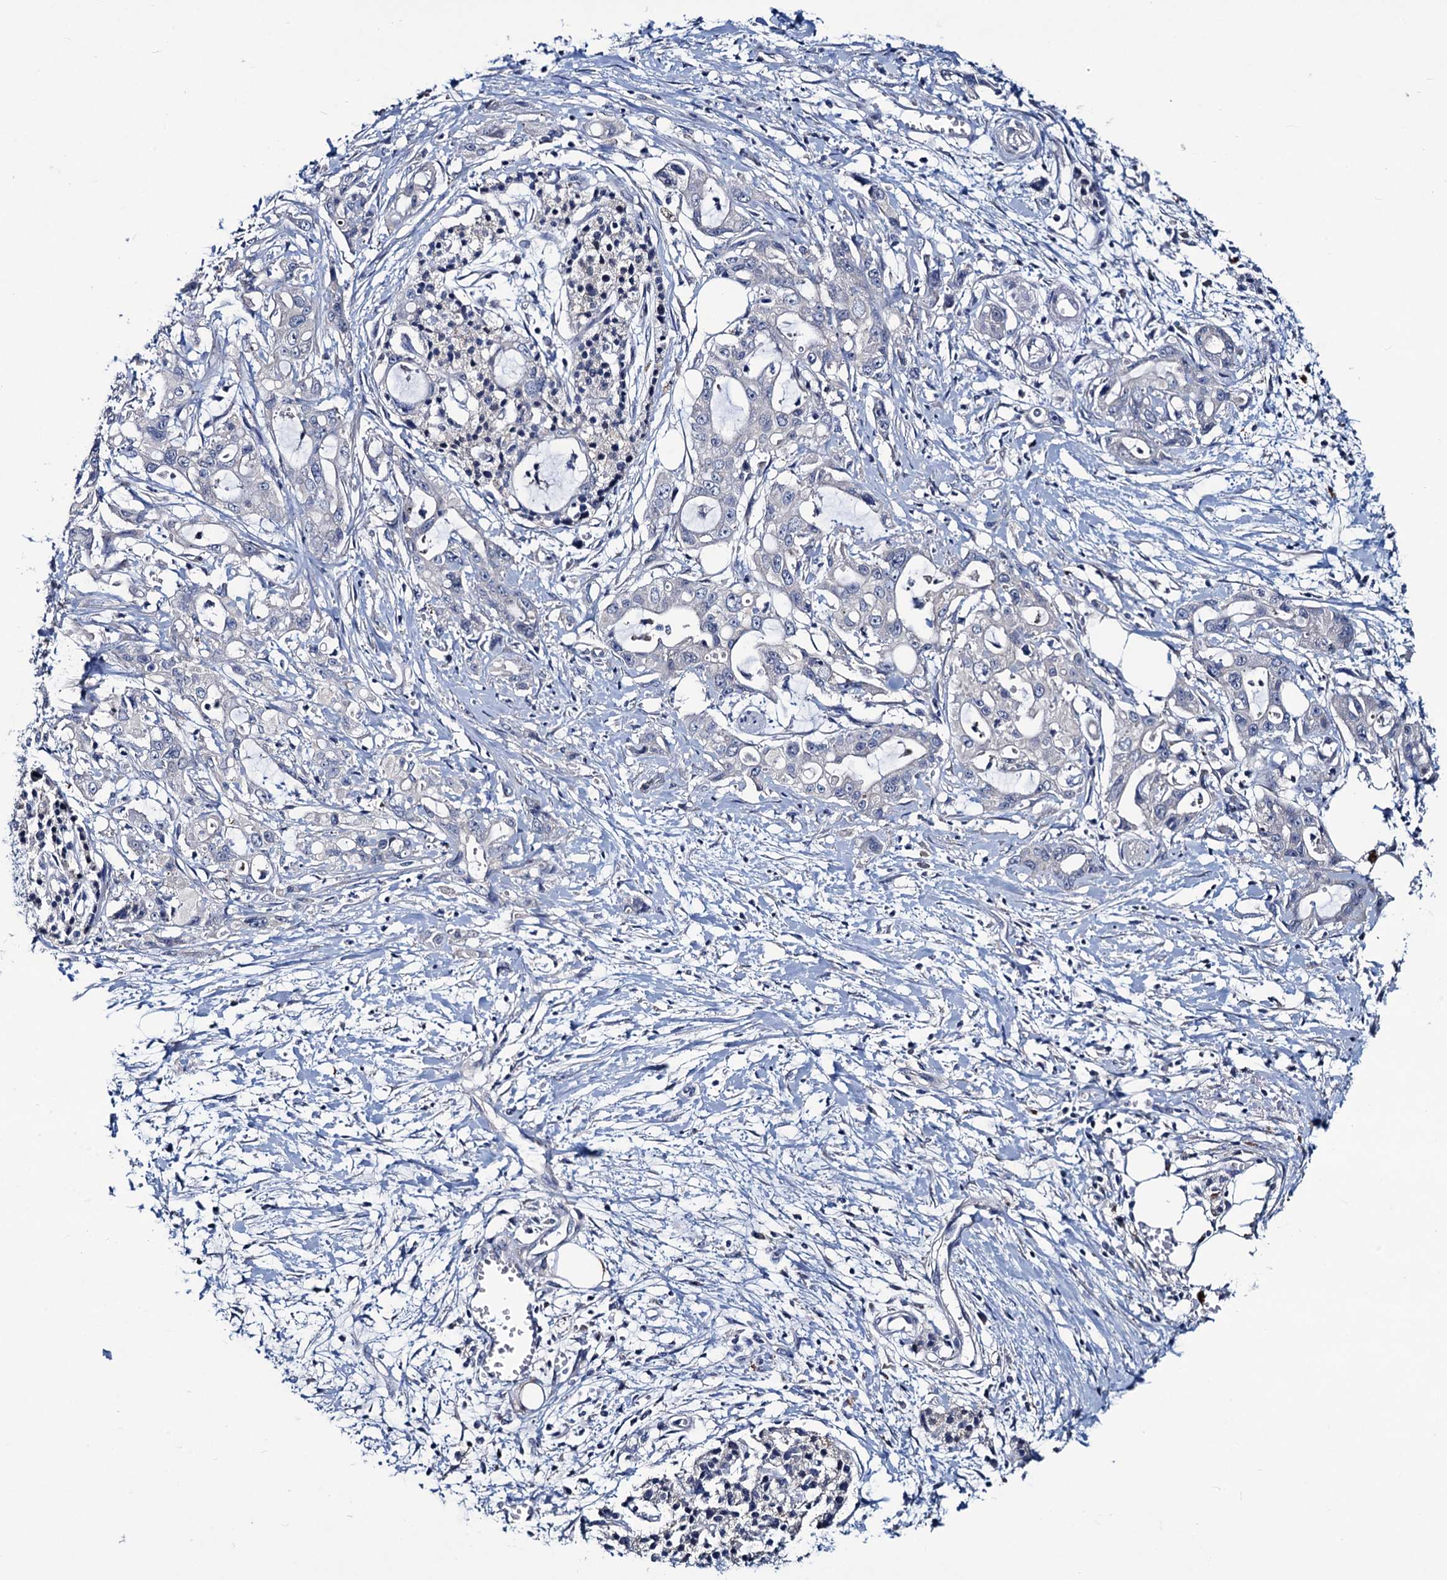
{"staining": {"intensity": "negative", "quantity": "none", "location": "none"}, "tissue": "pancreatic cancer", "cell_type": "Tumor cells", "image_type": "cancer", "snomed": [{"axis": "morphology", "description": "Adenocarcinoma, NOS"}, {"axis": "topography", "description": "Pancreas"}], "caption": "DAB (3,3'-diaminobenzidine) immunohistochemical staining of human pancreatic cancer (adenocarcinoma) shows no significant positivity in tumor cells.", "gene": "RTKN2", "patient": {"sex": "male", "age": 68}}